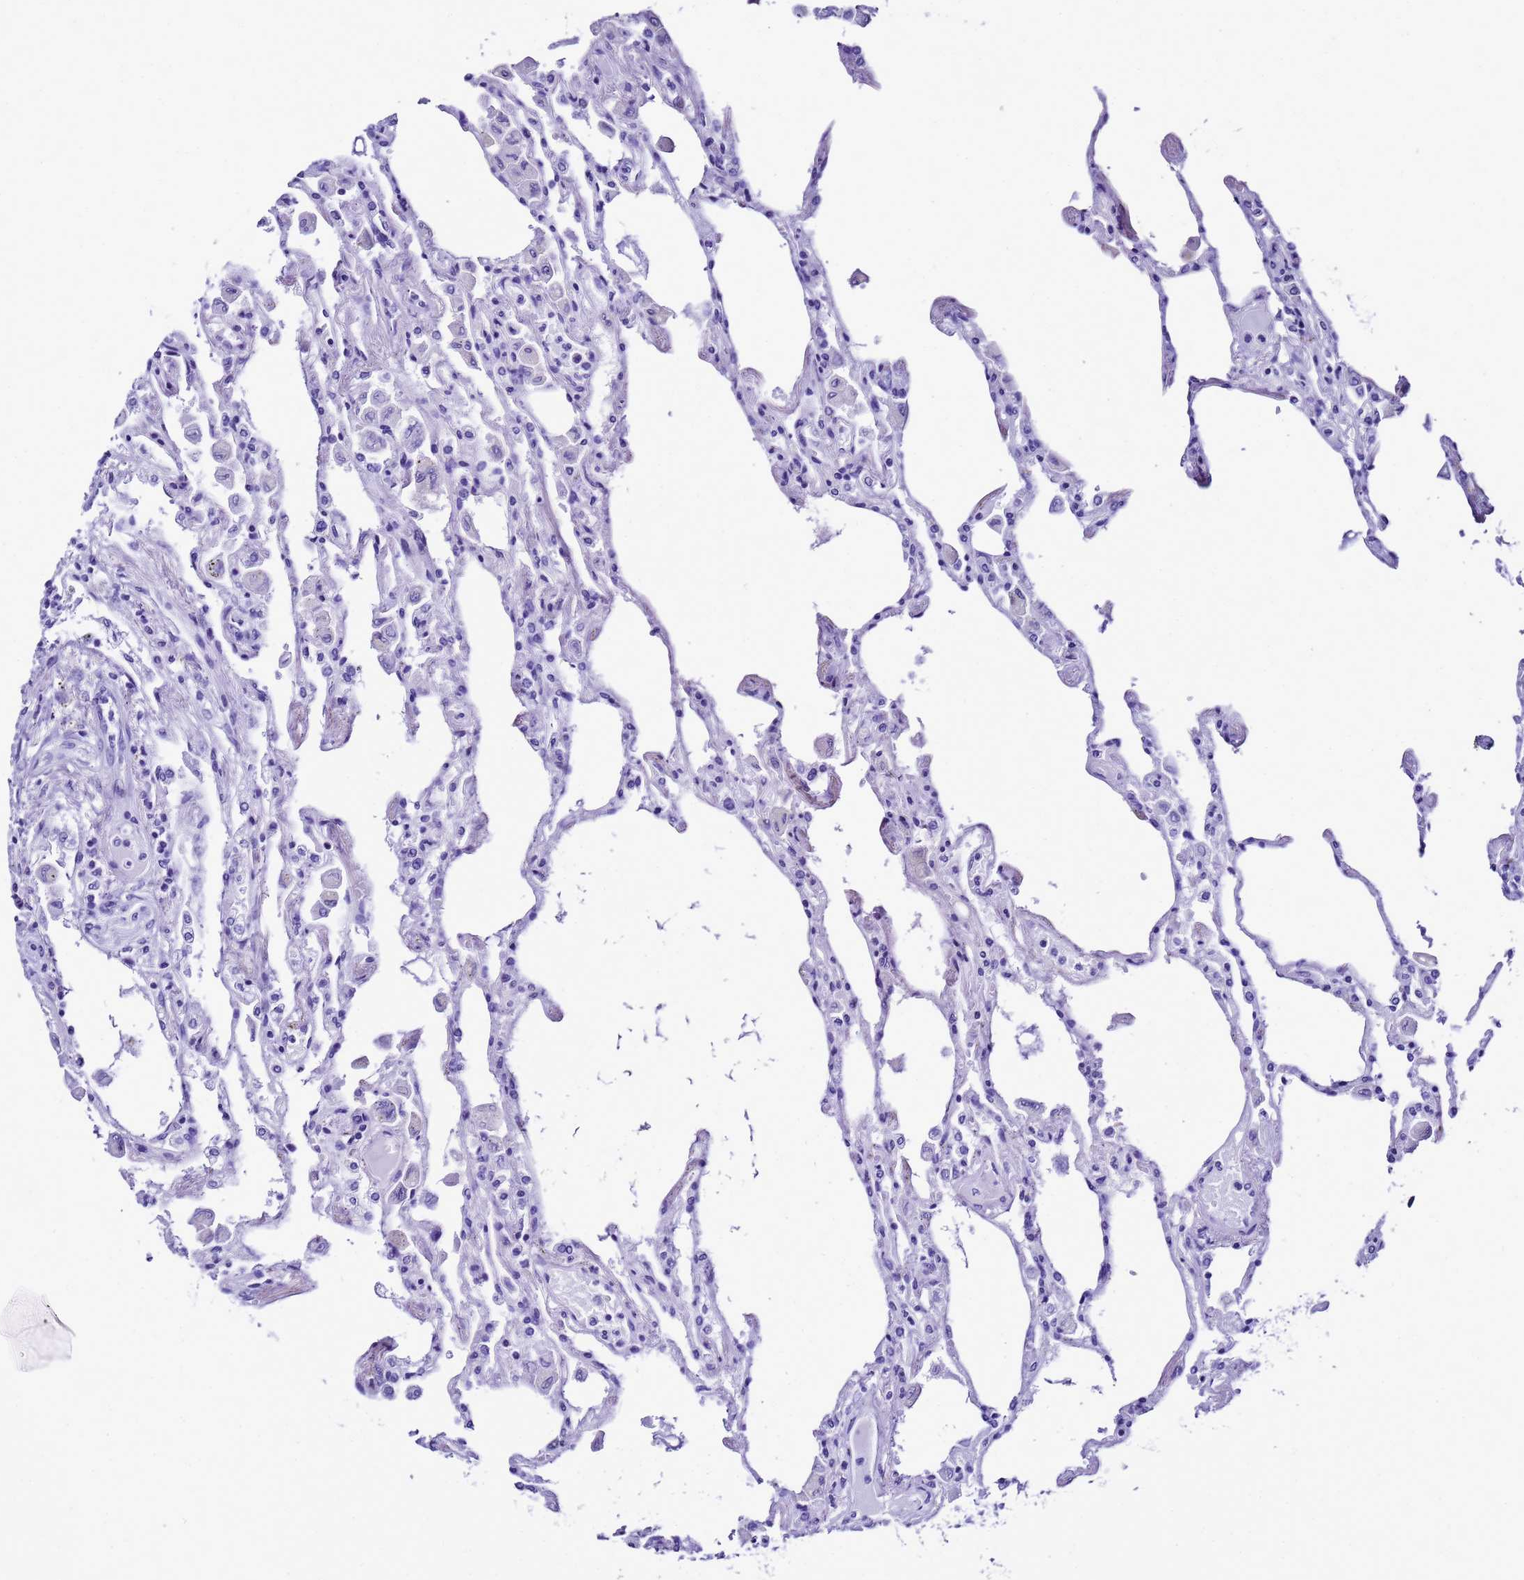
{"staining": {"intensity": "negative", "quantity": "none", "location": "none"}, "tissue": "lung", "cell_type": "Alveolar cells", "image_type": "normal", "snomed": [{"axis": "morphology", "description": "Normal tissue, NOS"}, {"axis": "topography", "description": "Bronchus"}, {"axis": "topography", "description": "Lung"}], "caption": "DAB immunohistochemical staining of unremarkable human lung shows no significant positivity in alveolar cells.", "gene": "UGT2A1", "patient": {"sex": "female", "age": 49}}